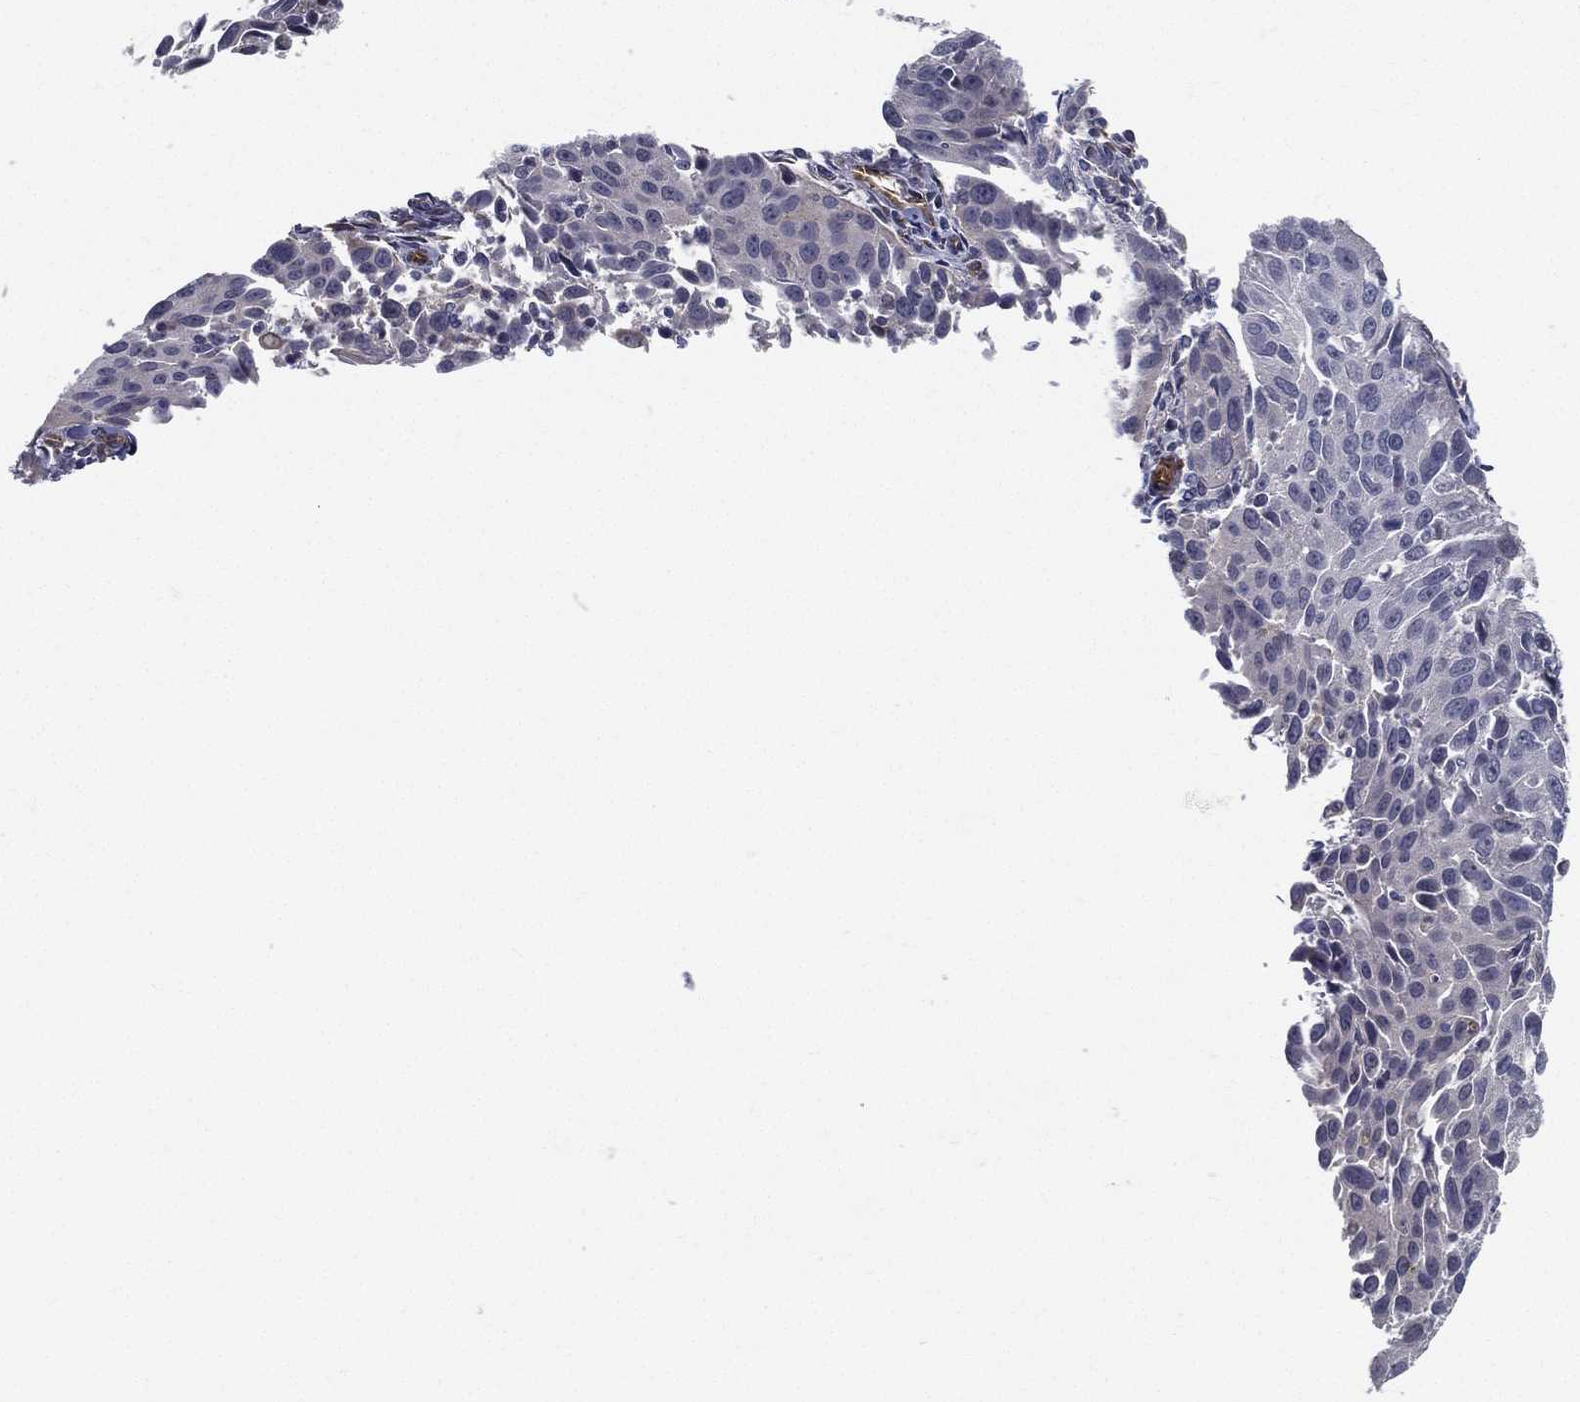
{"staining": {"intensity": "negative", "quantity": "none", "location": "none"}, "tissue": "cervical cancer", "cell_type": "Tumor cells", "image_type": "cancer", "snomed": [{"axis": "morphology", "description": "Squamous cell carcinoma, NOS"}, {"axis": "topography", "description": "Cervix"}], "caption": "Tumor cells show no significant protein positivity in cervical cancer (squamous cell carcinoma).", "gene": "LRRC56", "patient": {"sex": "female", "age": 26}}